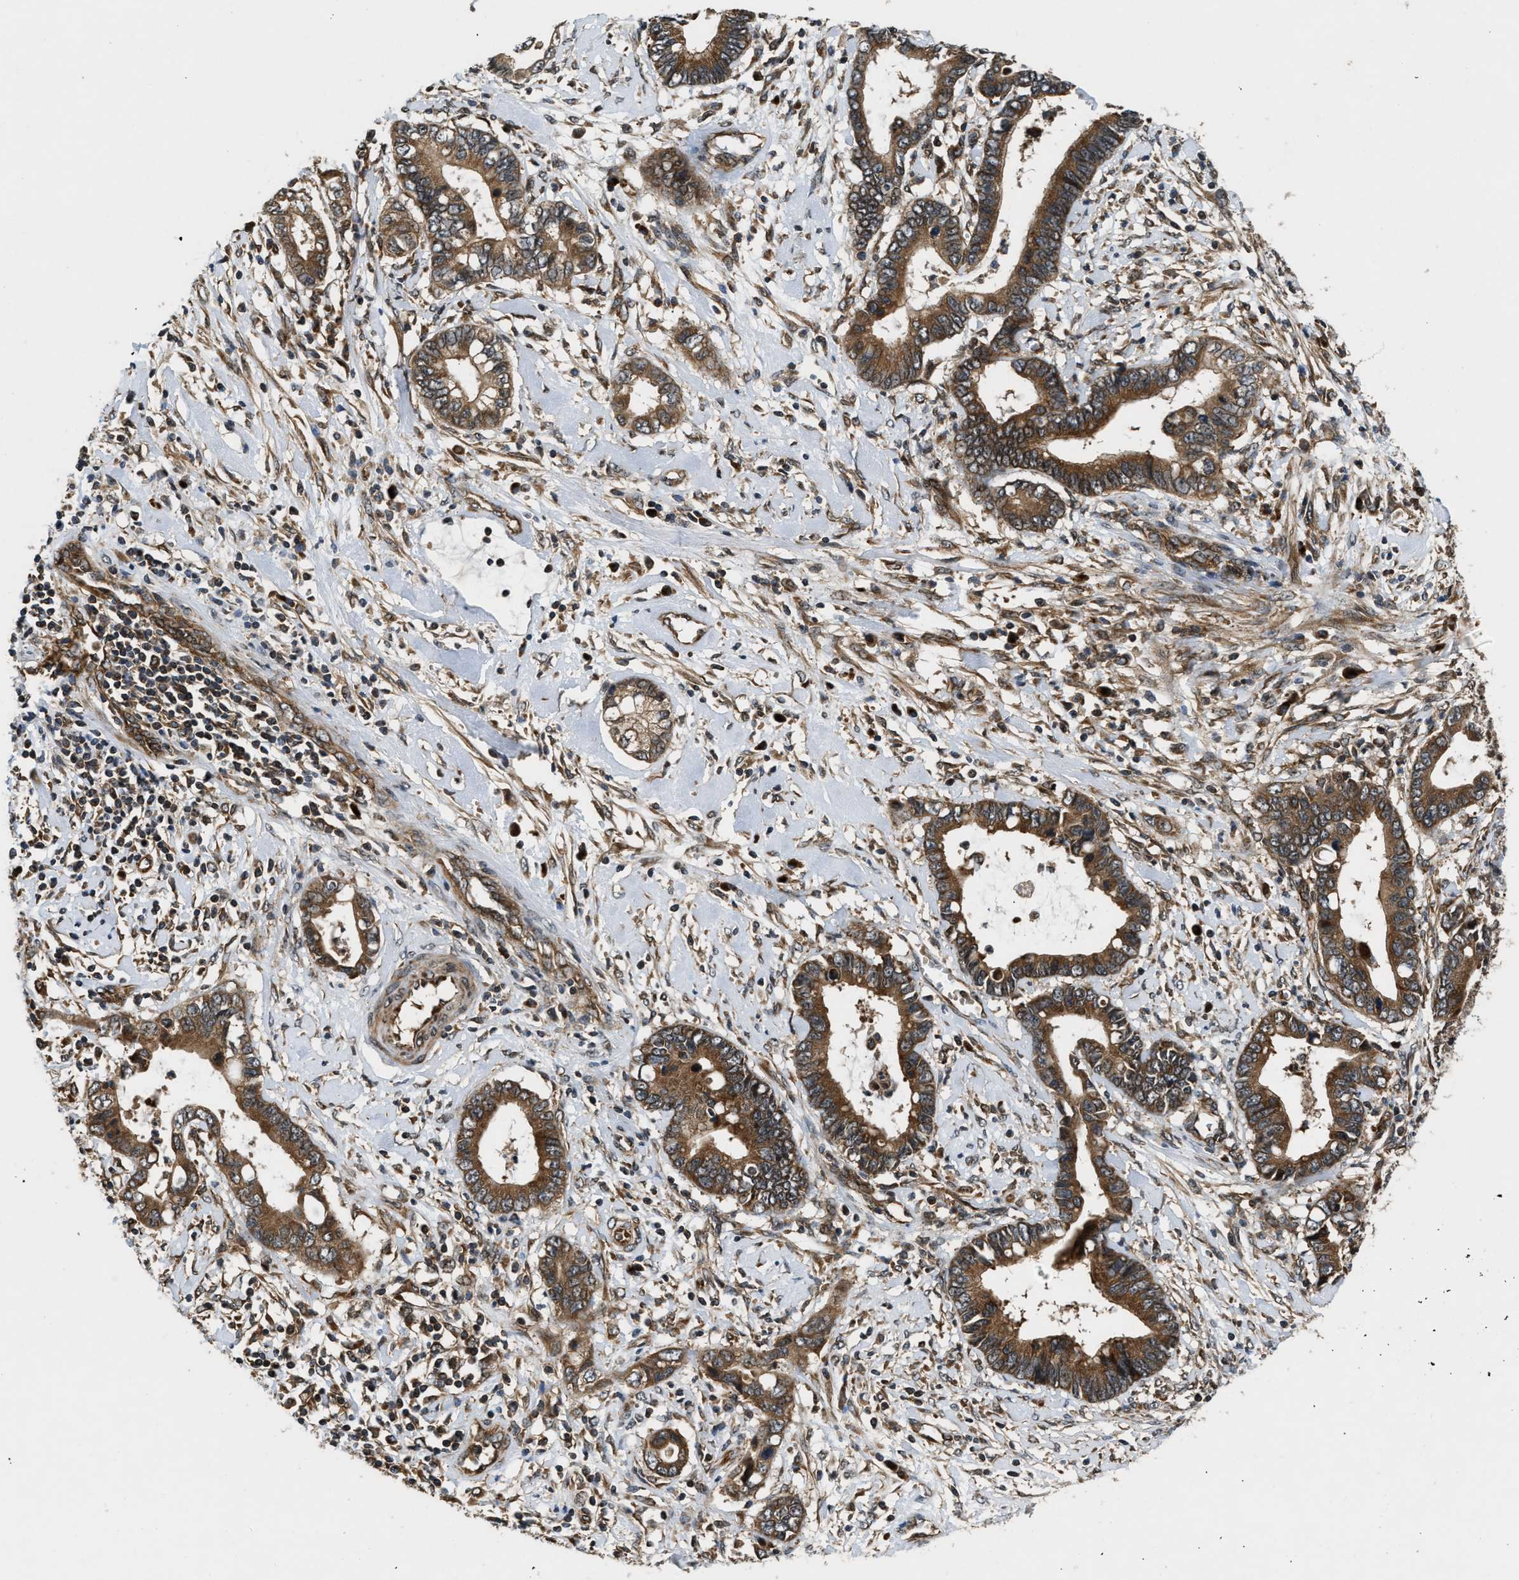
{"staining": {"intensity": "strong", "quantity": ">75%", "location": "cytoplasmic/membranous"}, "tissue": "cervical cancer", "cell_type": "Tumor cells", "image_type": "cancer", "snomed": [{"axis": "morphology", "description": "Adenocarcinoma, NOS"}, {"axis": "topography", "description": "Cervix"}], "caption": "IHC of cervical adenocarcinoma reveals high levels of strong cytoplasmic/membranous expression in approximately >75% of tumor cells.", "gene": "PNPLA8", "patient": {"sex": "female", "age": 44}}